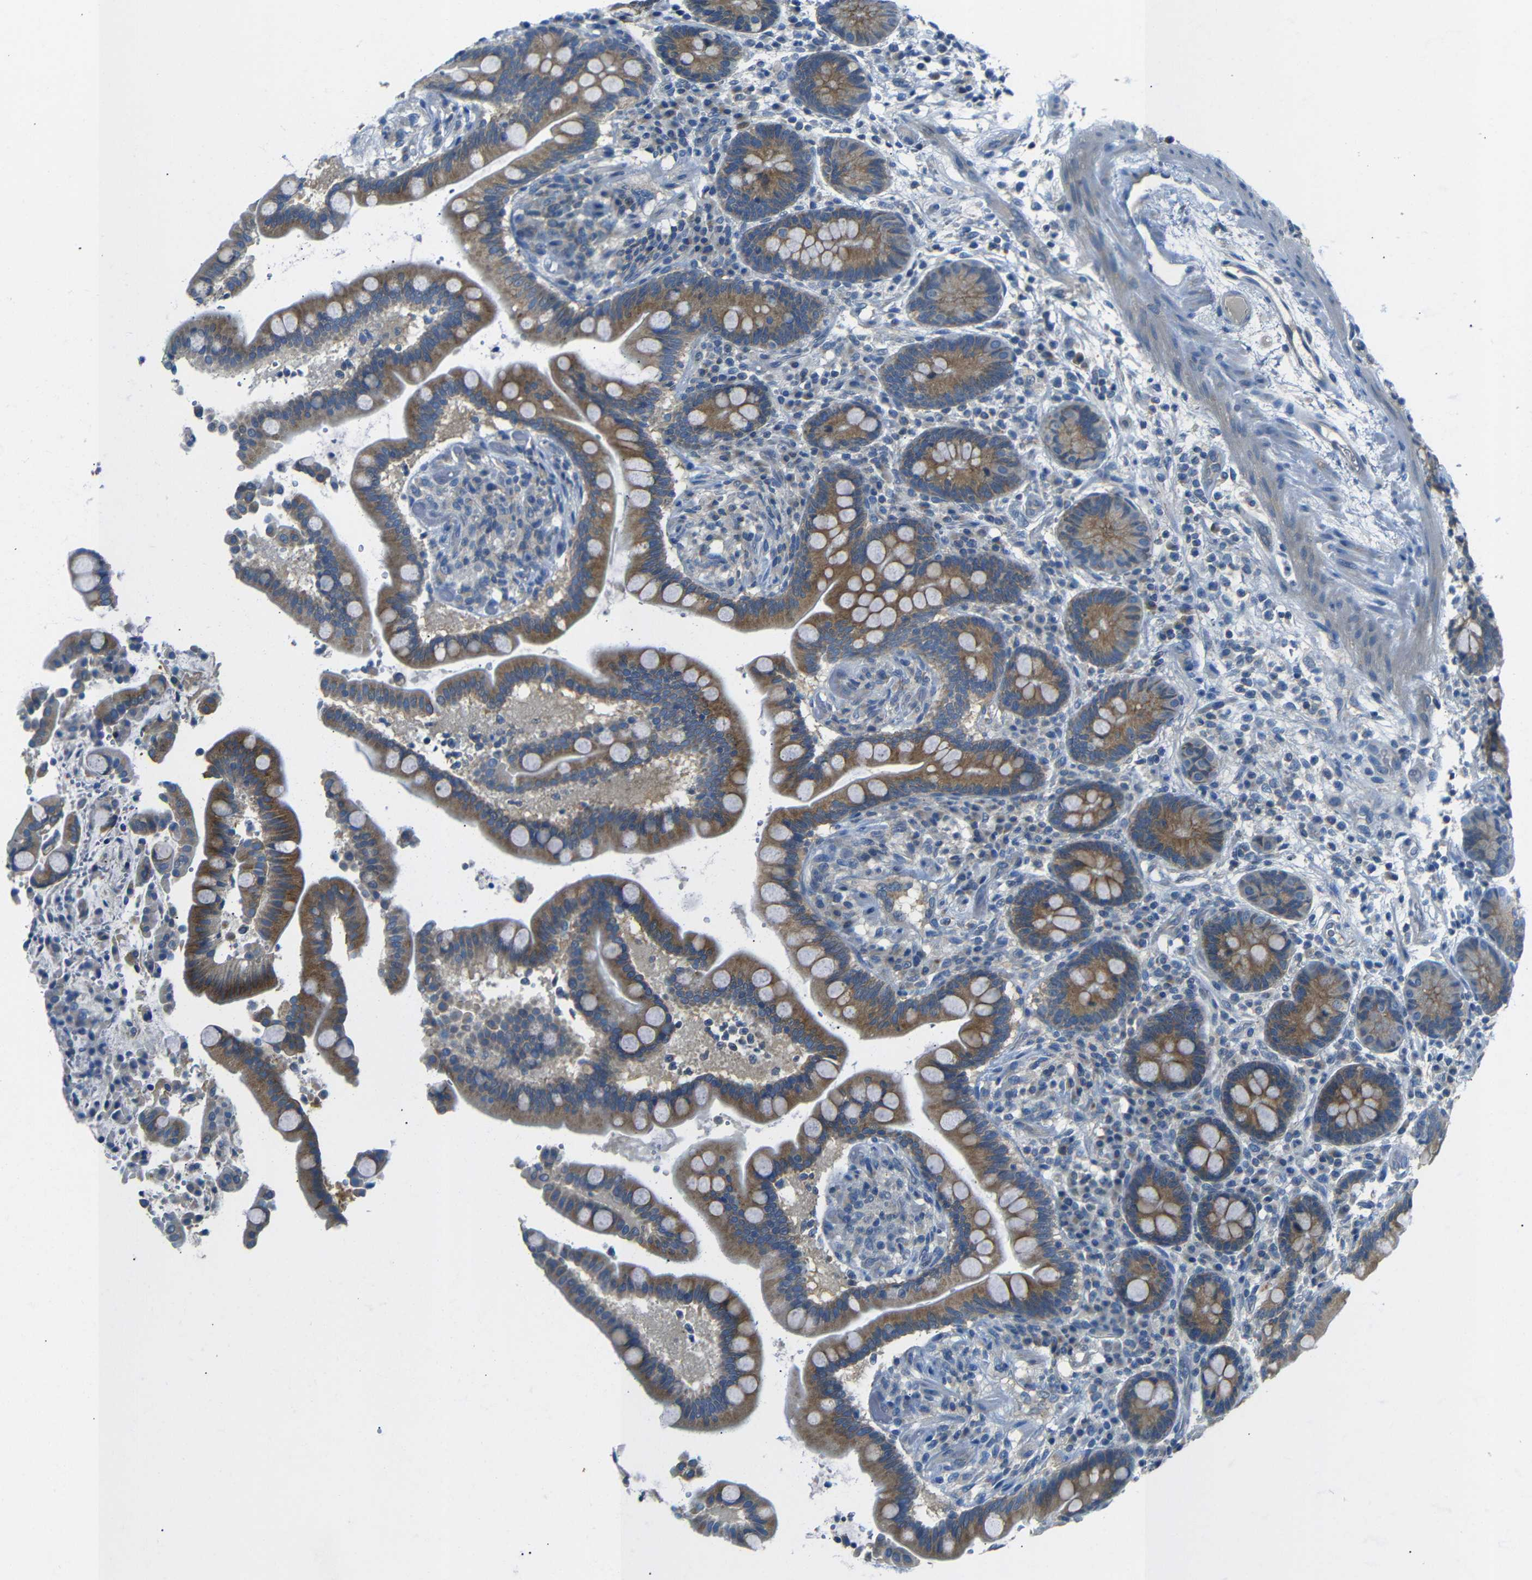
{"staining": {"intensity": "negative", "quantity": "none", "location": "none"}, "tissue": "colon", "cell_type": "Endothelial cells", "image_type": "normal", "snomed": [{"axis": "morphology", "description": "Normal tissue, NOS"}, {"axis": "topography", "description": "Colon"}], "caption": "Endothelial cells show no significant protein expression in unremarkable colon. (DAB immunohistochemistry visualized using brightfield microscopy, high magnification).", "gene": "DCP1A", "patient": {"sex": "male", "age": 73}}